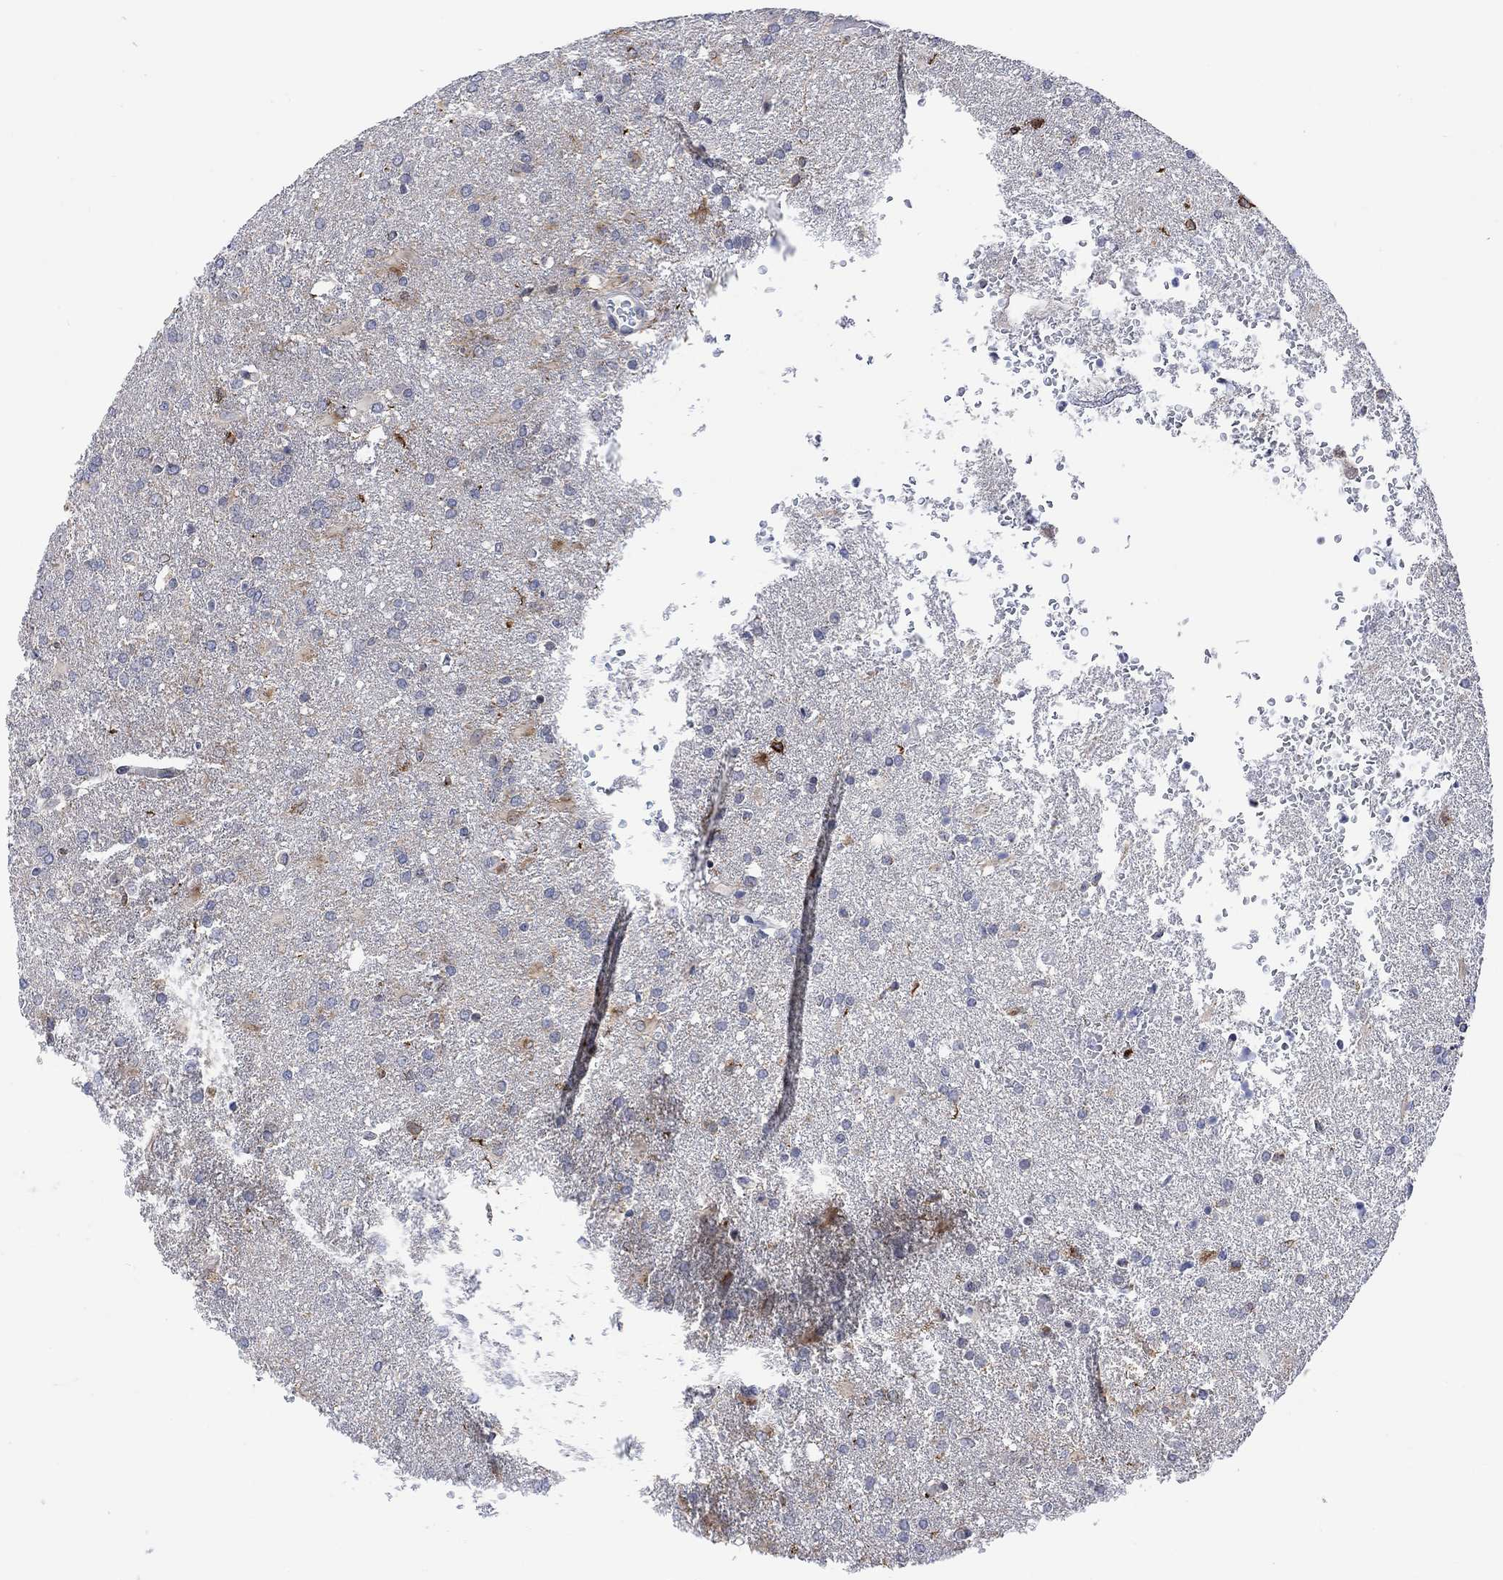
{"staining": {"intensity": "negative", "quantity": "none", "location": "none"}, "tissue": "glioma", "cell_type": "Tumor cells", "image_type": "cancer", "snomed": [{"axis": "morphology", "description": "Glioma, malignant, High grade"}, {"axis": "topography", "description": "Brain"}], "caption": "Photomicrograph shows no significant protein staining in tumor cells of malignant high-grade glioma.", "gene": "DCX", "patient": {"sex": "male", "age": 68}}